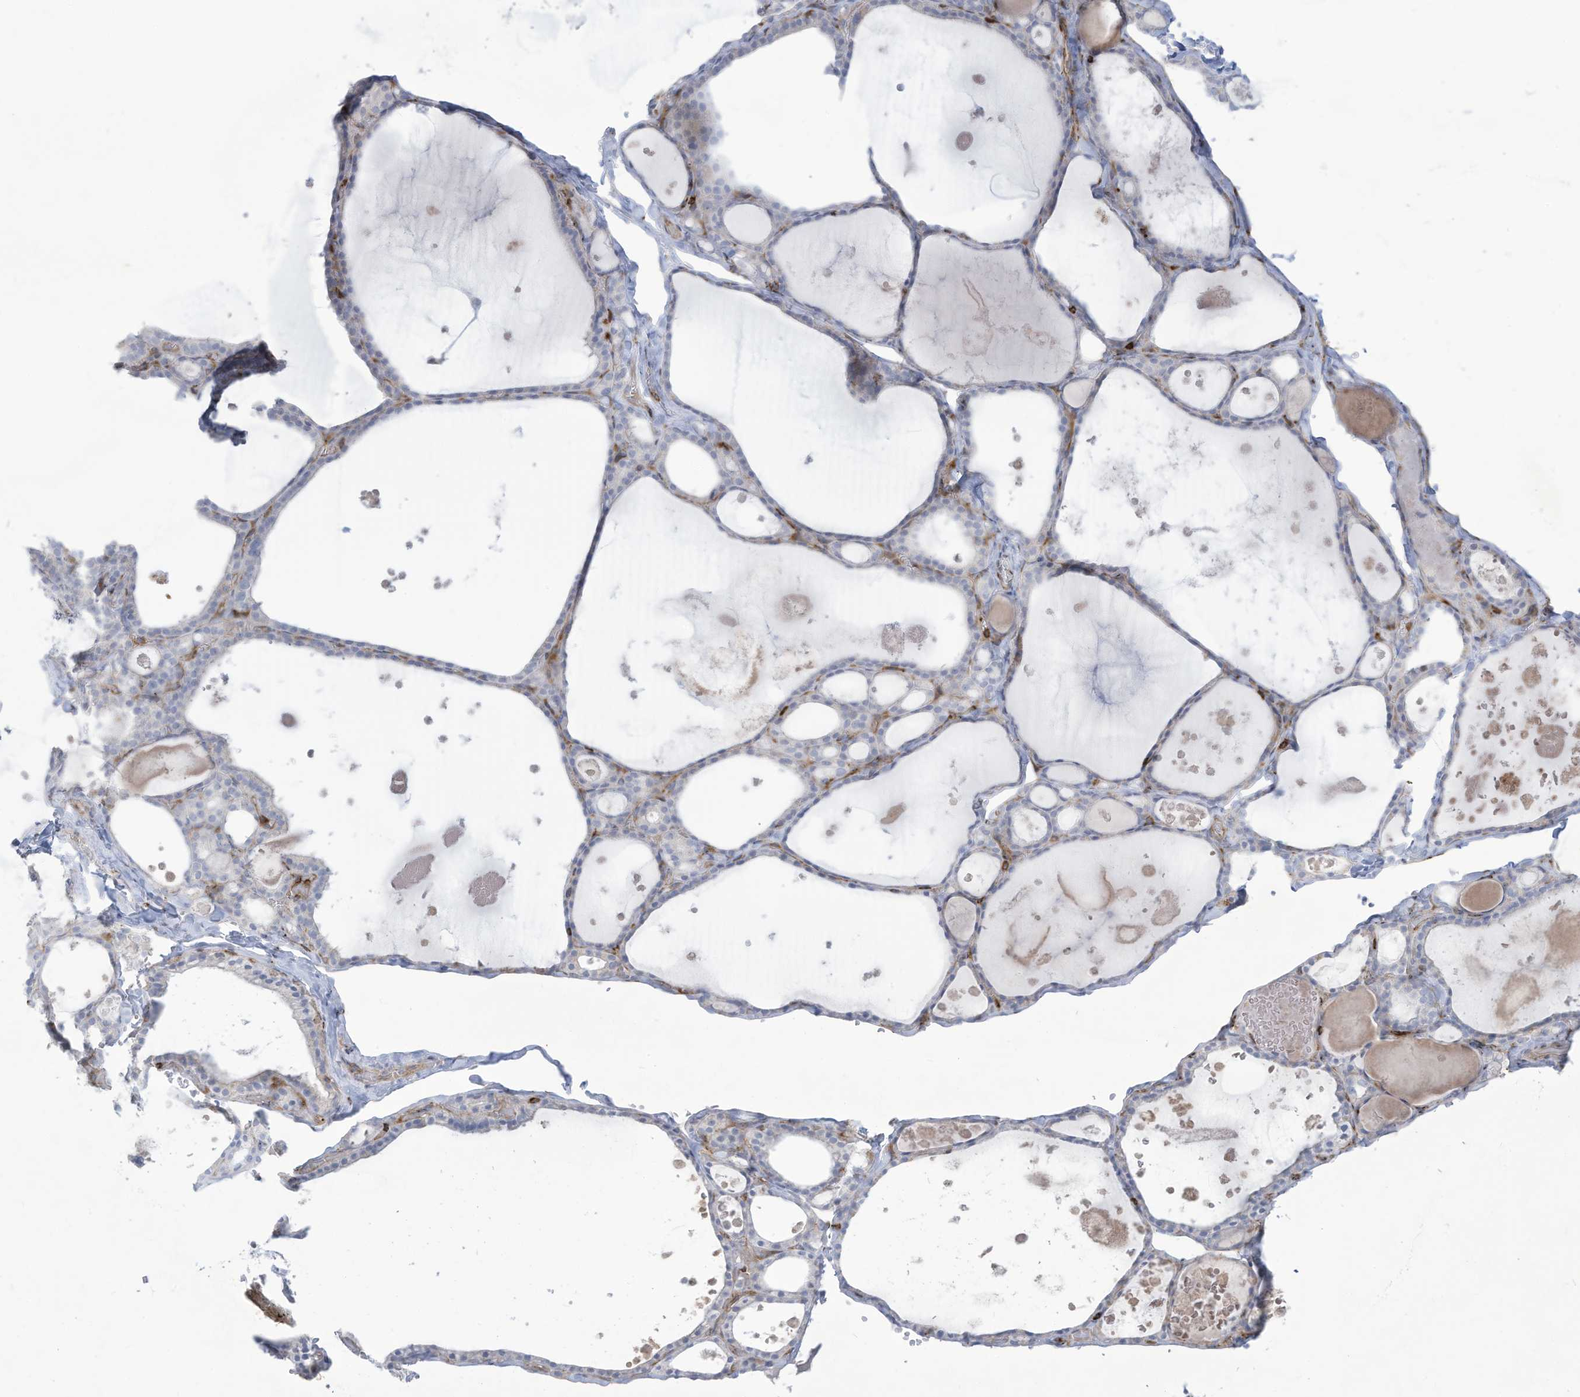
{"staining": {"intensity": "negative", "quantity": "none", "location": "none"}, "tissue": "thyroid gland", "cell_type": "Glandular cells", "image_type": "normal", "snomed": [{"axis": "morphology", "description": "Normal tissue, NOS"}, {"axis": "topography", "description": "Thyroid gland"}], "caption": "DAB immunohistochemical staining of unremarkable thyroid gland exhibits no significant expression in glandular cells. (Brightfield microscopy of DAB (3,3'-diaminobenzidine) immunohistochemistry (IHC) at high magnification).", "gene": "THNSL2", "patient": {"sex": "male", "age": 56}}